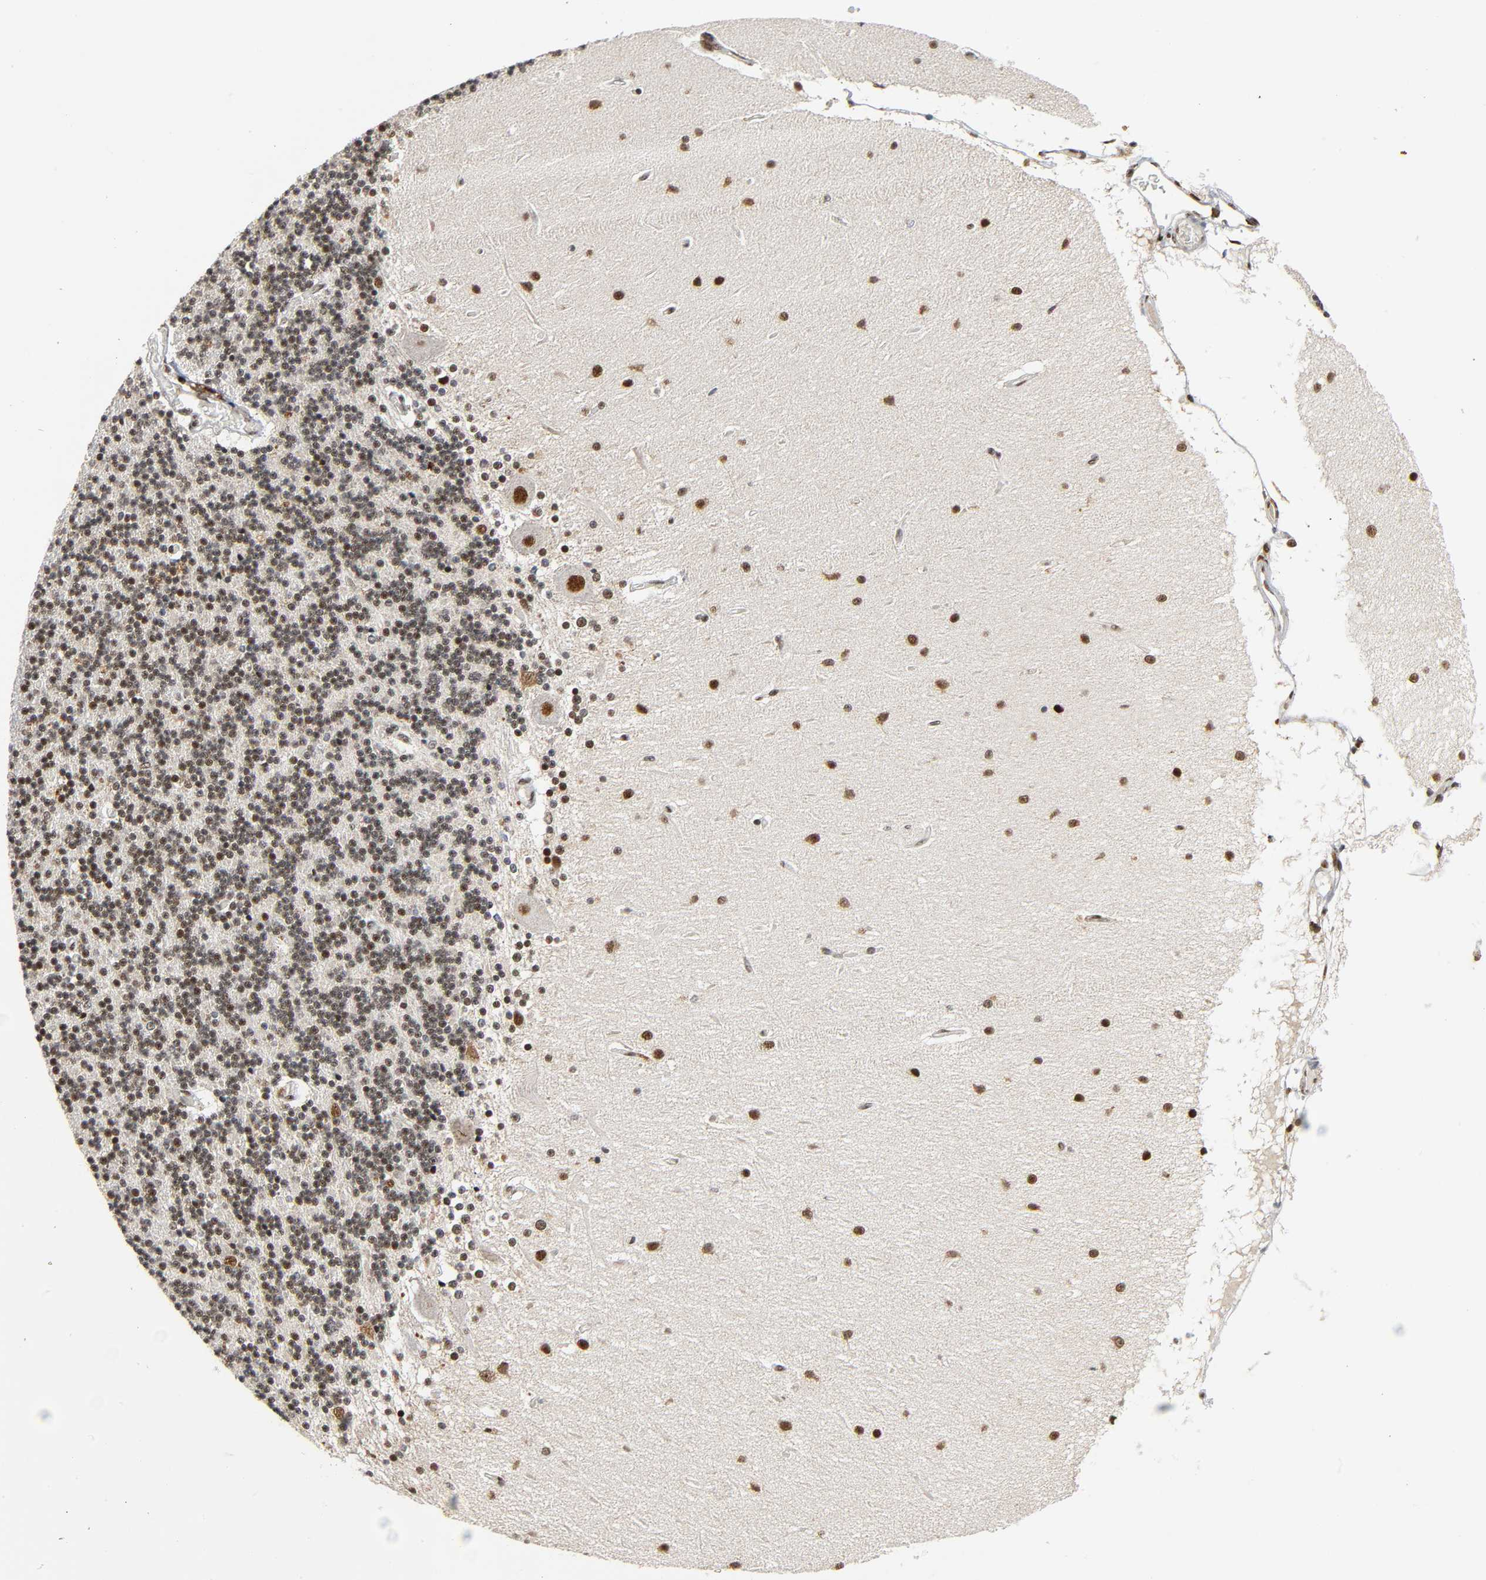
{"staining": {"intensity": "strong", "quantity": ">75%", "location": "nuclear"}, "tissue": "cerebellum", "cell_type": "Cells in granular layer", "image_type": "normal", "snomed": [{"axis": "morphology", "description": "Normal tissue, NOS"}, {"axis": "topography", "description": "Cerebellum"}], "caption": "IHC image of unremarkable cerebellum: cerebellum stained using IHC demonstrates high levels of strong protein expression localized specifically in the nuclear of cells in granular layer, appearing as a nuclear brown color.", "gene": "CDK9", "patient": {"sex": "female", "age": 54}}